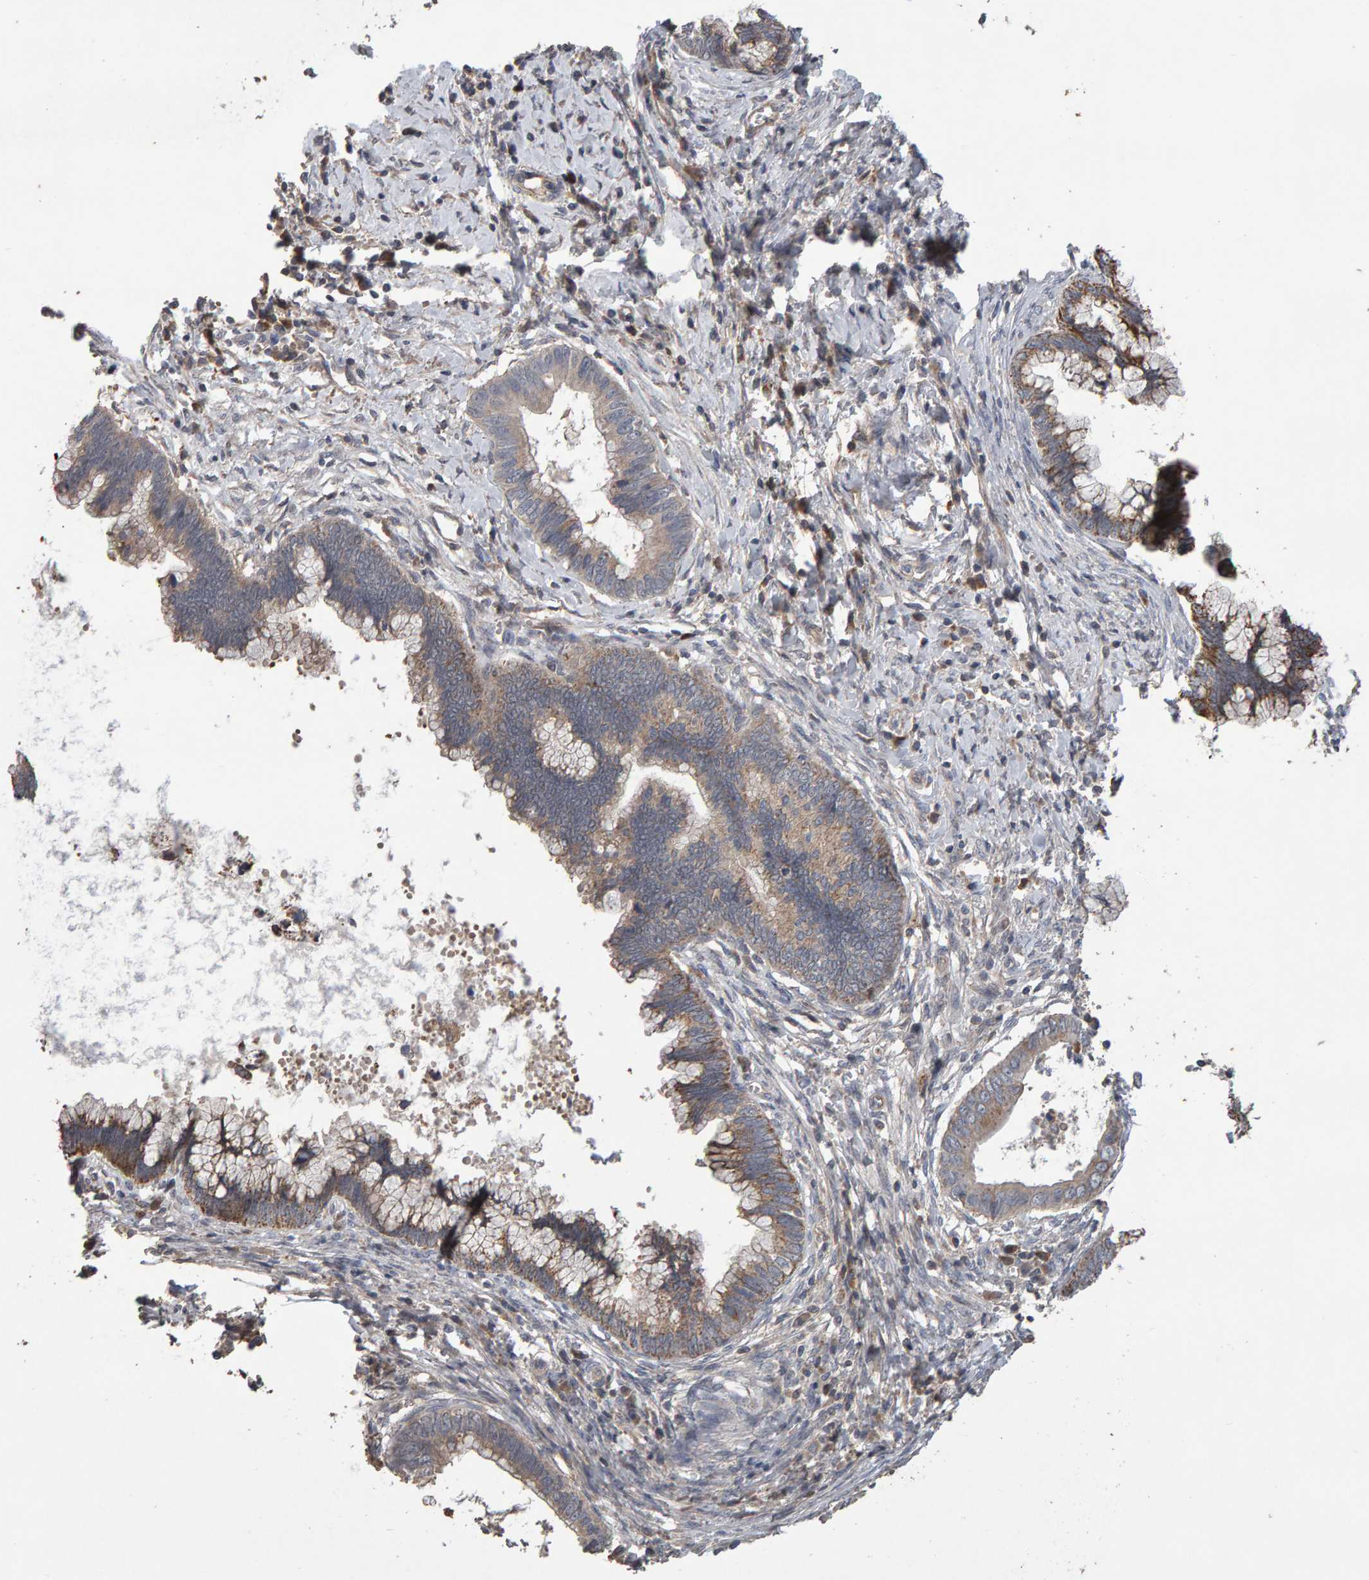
{"staining": {"intensity": "weak", "quantity": "<25%", "location": "cytoplasmic/membranous"}, "tissue": "cervical cancer", "cell_type": "Tumor cells", "image_type": "cancer", "snomed": [{"axis": "morphology", "description": "Adenocarcinoma, NOS"}, {"axis": "topography", "description": "Cervix"}], "caption": "This is an immunohistochemistry (IHC) micrograph of human cervical adenocarcinoma. There is no positivity in tumor cells.", "gene": "COASY", "patient": {"sex": "female", "age": 44}}